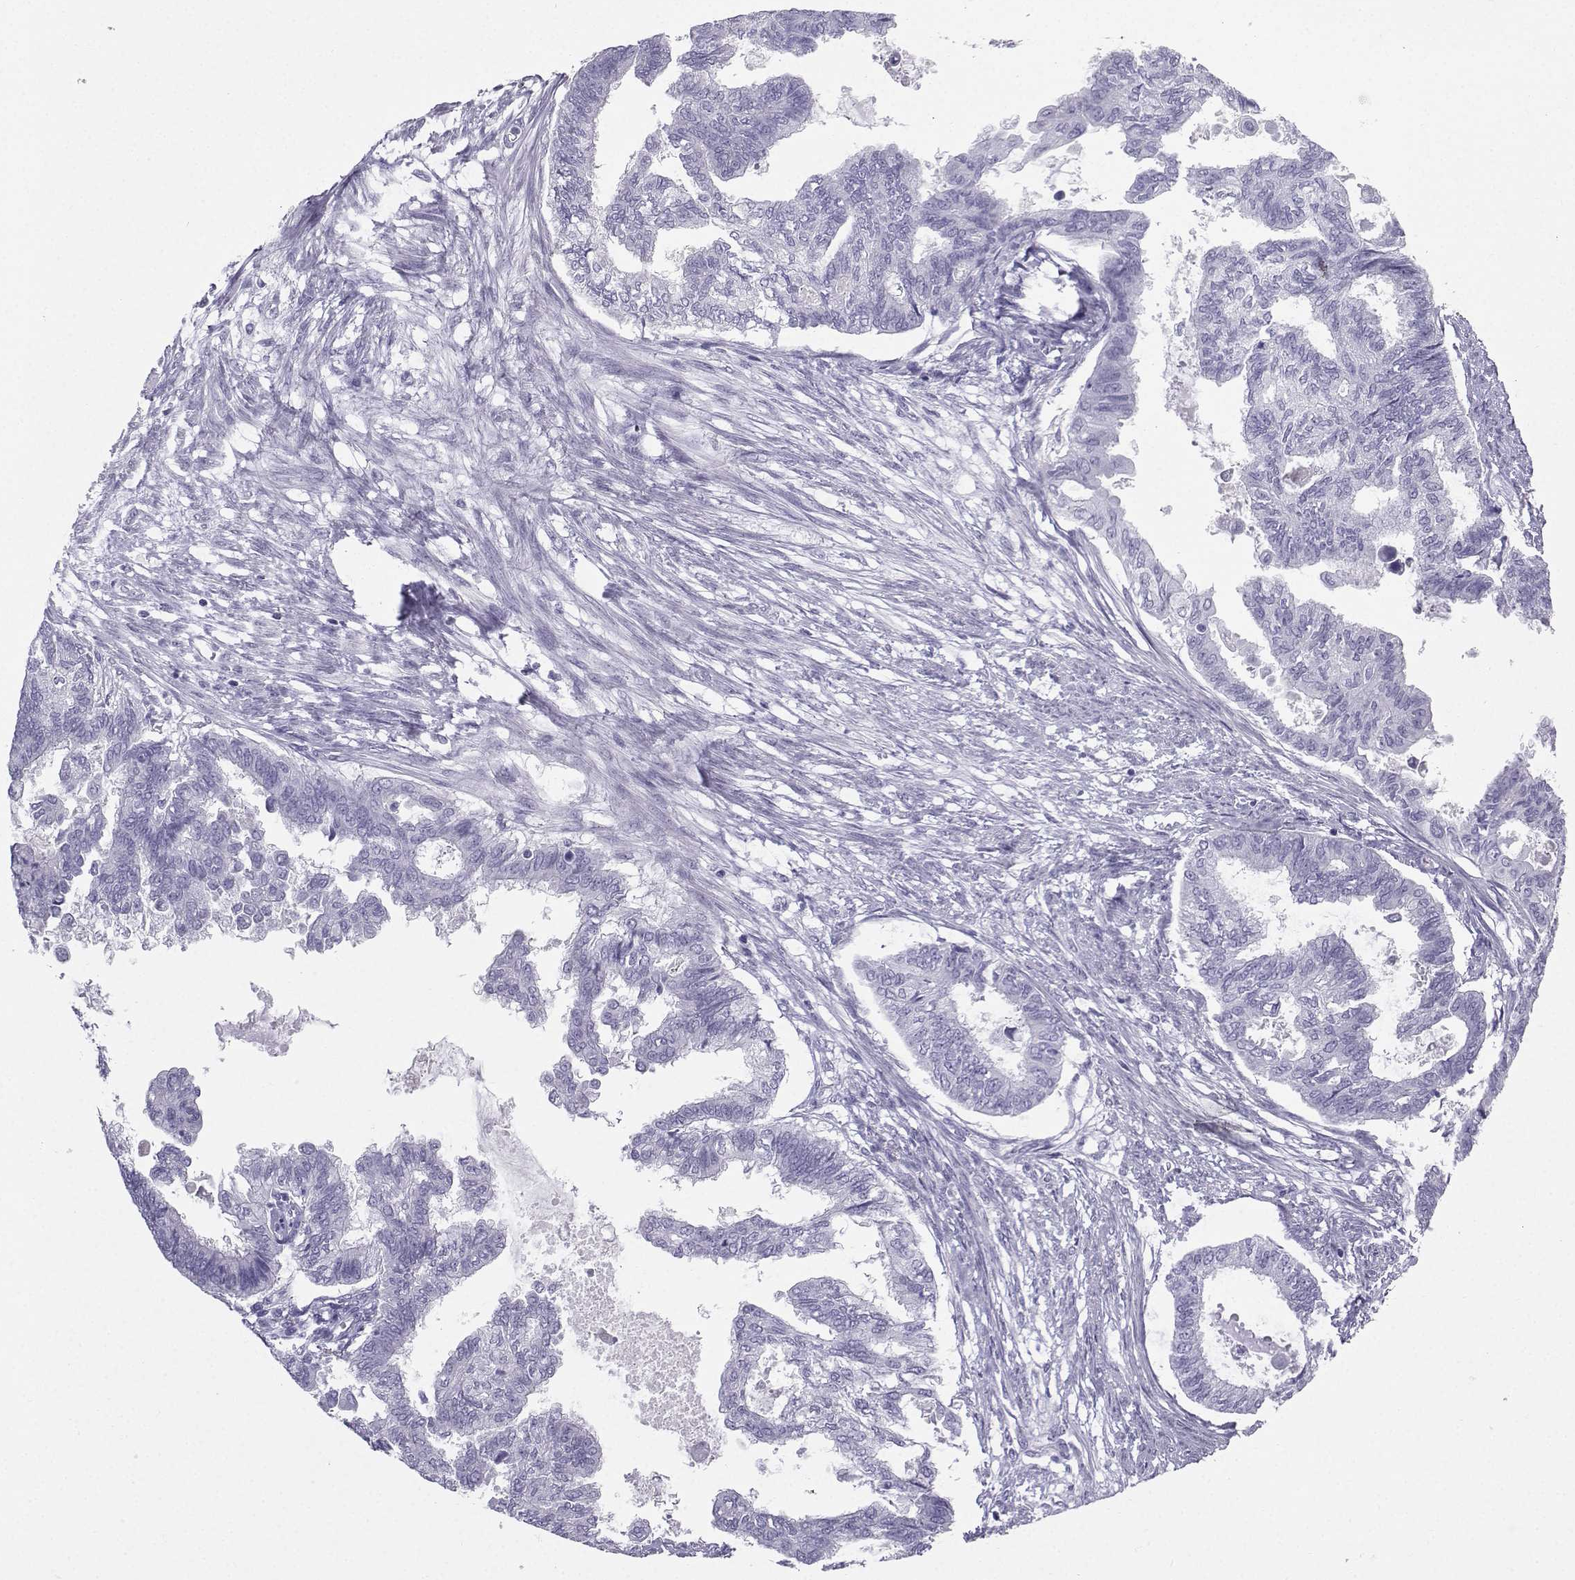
{"staining": {"intensity": "negative", "quantity": "none", "location": "none"}, "tissue": "endometrial cancer", "cell_type": "Tumor cells", "image_type": "cancer", "snomed": [{"axis": "morphology", "description": "Adenocarcinoma, NOS"}, {"axis": "topography", "description": "Endometrium"}], "caption": "Immunohistochemistry of adenocarcinoma (endometrial) demonstrates no staining in tumor cells. The staining was performed using DAB to visualize the protein expression in brown, while the nuclei were stained in blue with hematoxylin (Magnification: 20x).", "gene": "IQCD", "patient": {"sex": "female", "age": 86}}